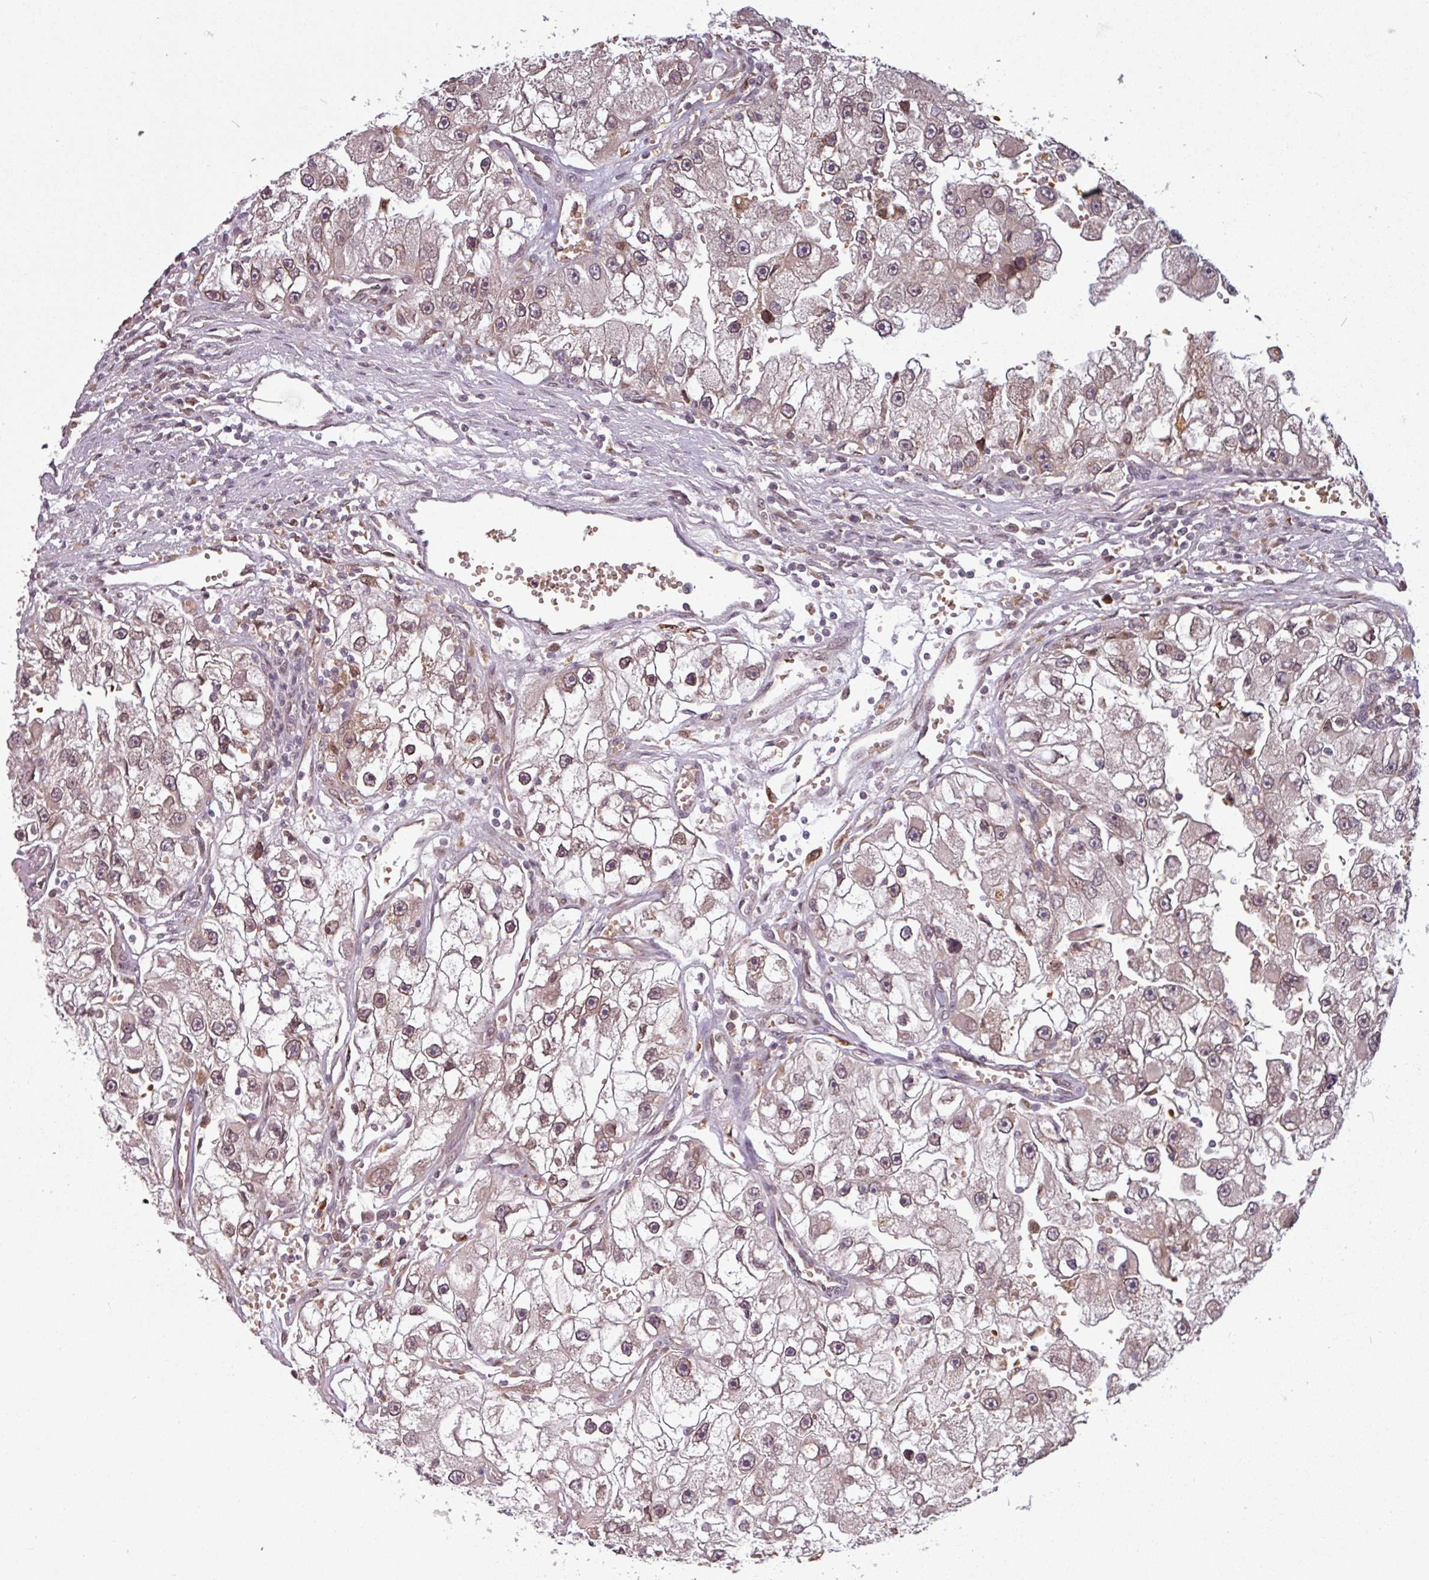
{"staining": {"intensity": "weak", "quantity": "25%-75%", "location": "nuclear"}, "tissue": "renal cancer", "cell_type": "Tumor cells", "image_type": "cancer", "snomed": [{"axis": "morphology", "description": "Adenocarcinoma, NOS"}, {"axis": "topography", "description": "Kidney"}], "caption": "DAB immunohistochemical staining of renal cancer shows weak nuclear protein positivity in about 25%-75% of tumor cells.", "gene": "RBM4B", "patient": {"sex": "male", "age": 63}}